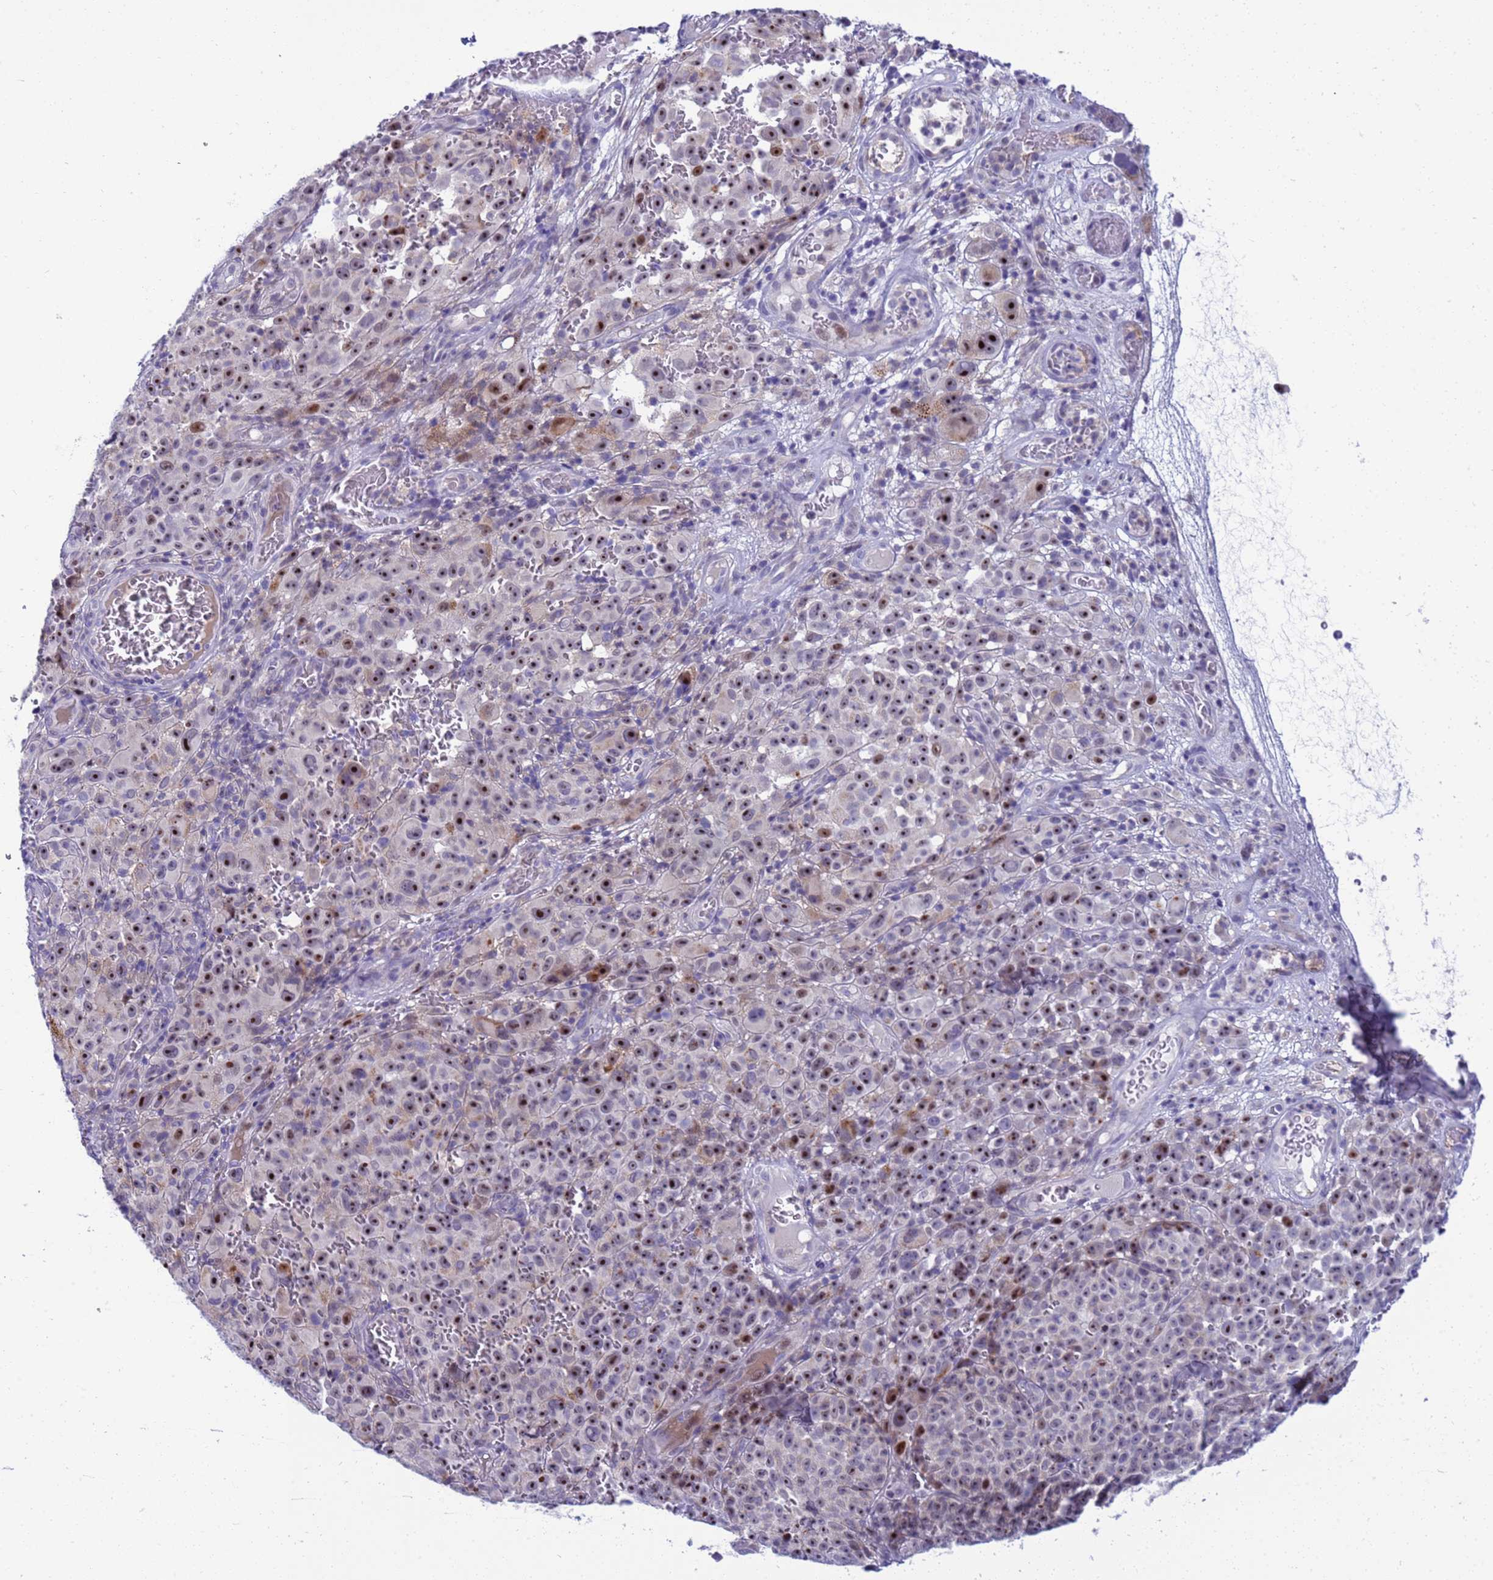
{"staining": {"intensity": "strong", "quantity": ">75%", "location": "nuclear"}, "tissue": "melanoma", "cell_type": "Tumor cells", "image_type": "cancer", "snomed": [{"axis": "morphology", "description": "Malignant melanoma, NOS"}, {"axis": "topography", "description": "Skin"}], "caption": "Protein analysis of melanoma tissue exhibits strong nuclear staining in approximately >75% of tumor cells. The protein is stained brown, and the nuclei are stained in blue (DAB IHC with brightfield microscopy, high magnification).", "gene": "LRATD1", "patient": {"sex": "female", "age": 82}}